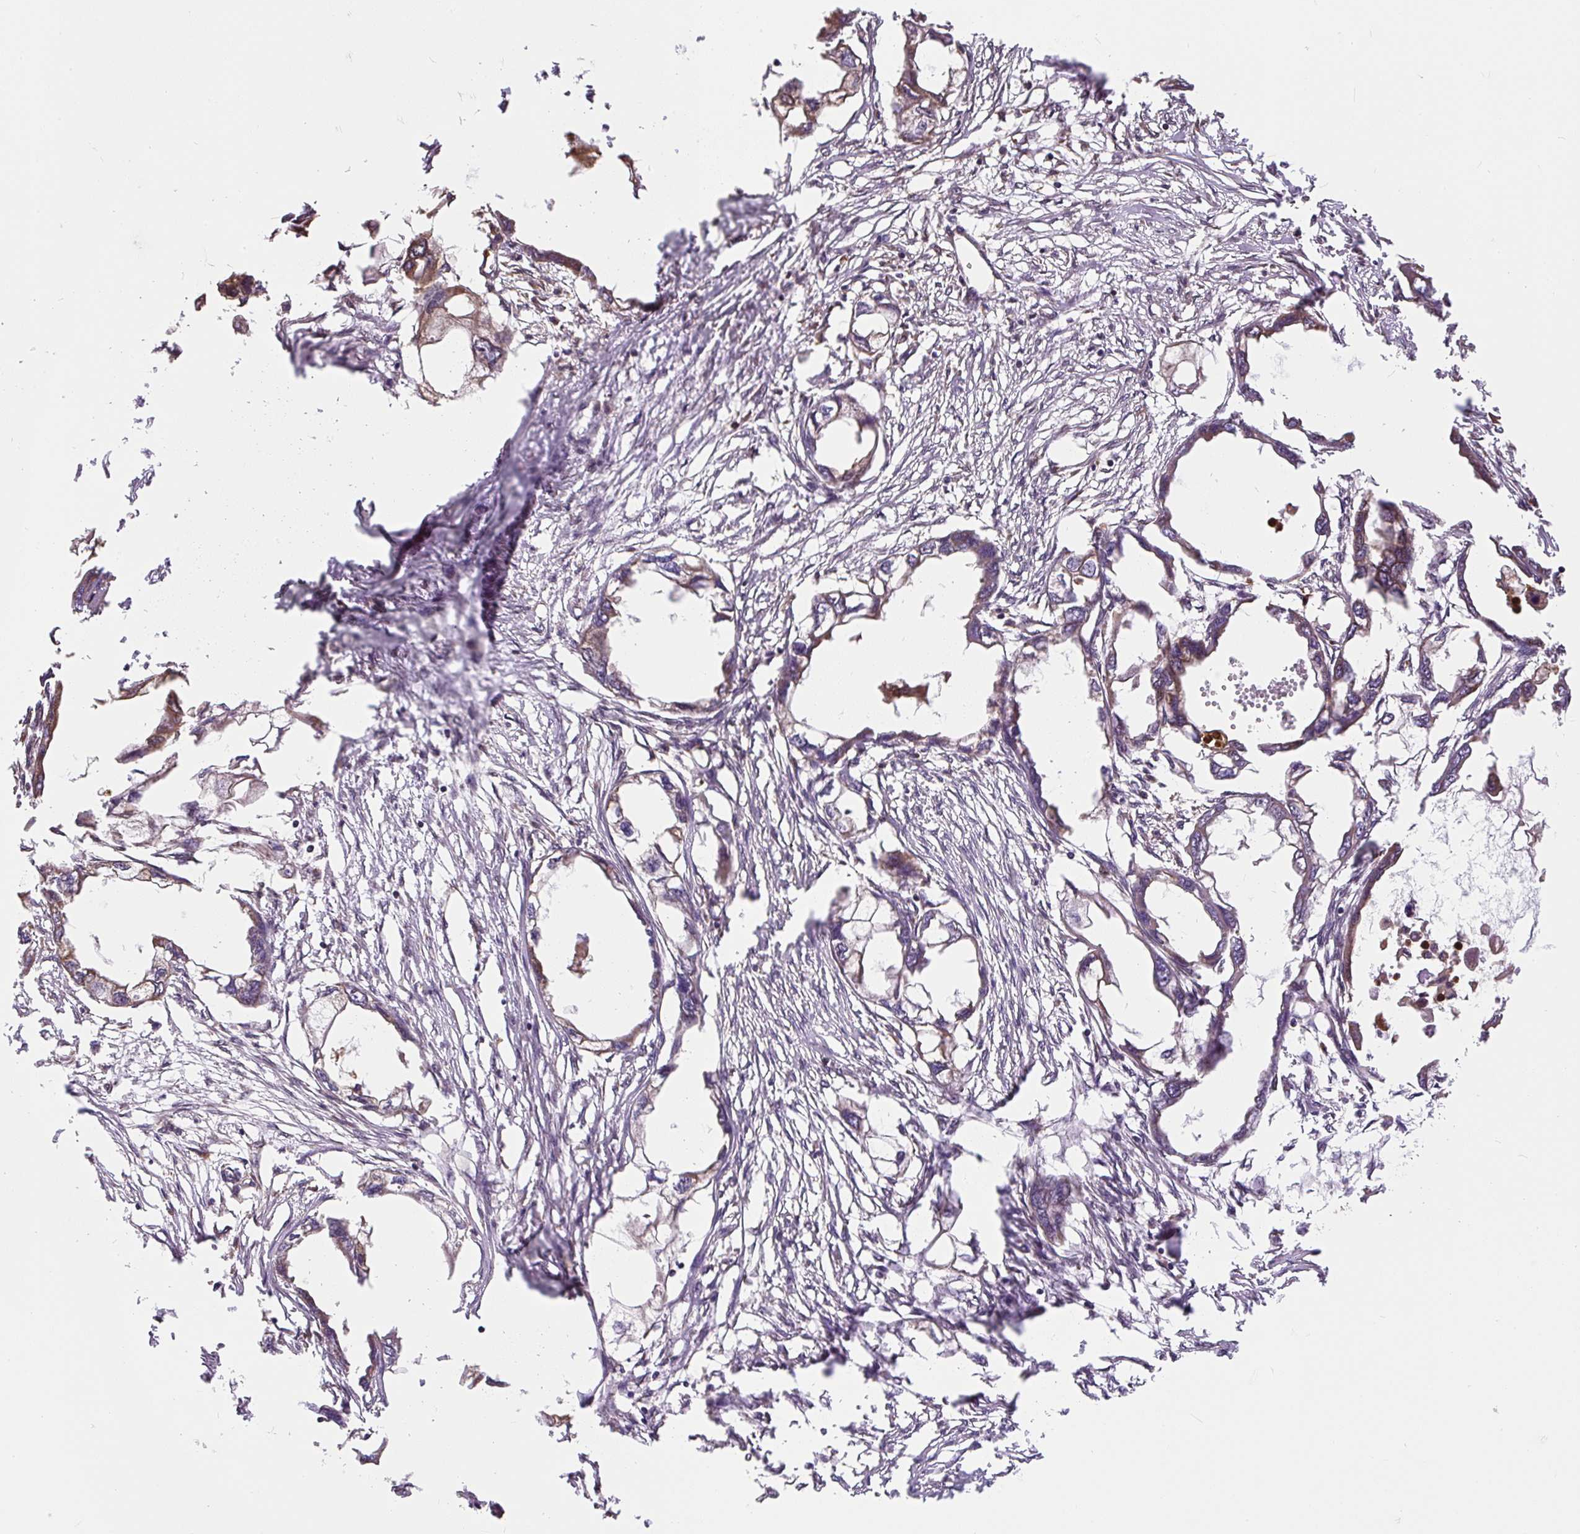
{"staining": {"intensity": "weak", "quantity": "<25%", "location": "cytoplasmic/membranous"}, "tissue": "endometrial cancer", "cell_type": "Tumor cells", "image_type": "cancer", "snomed": [{"axis": "morphology", "description": "Adenocarcinoma, NOS"}, {"axis": "morphology", "description": "Adenocarcinoma, metastatic, NOS"}, {"axis": "topography", "description": "Adipose tissue"}, {"axis": "topography", "description": "Endometrium"}], "caption": "Immunohistochemical staining of human metastatic adenocarcinoma (endometrial) exhibits no significant positivity in tumor cells. Brightfield microscopy of immunohistochemistry (IHC) stained with DAB (3,3'-diaminobenzidine) (brown) and hematoxylin (blue), captured at high magnification.", "gene": "PUS7L", "patient": {"sex": "female", "age": 67}}